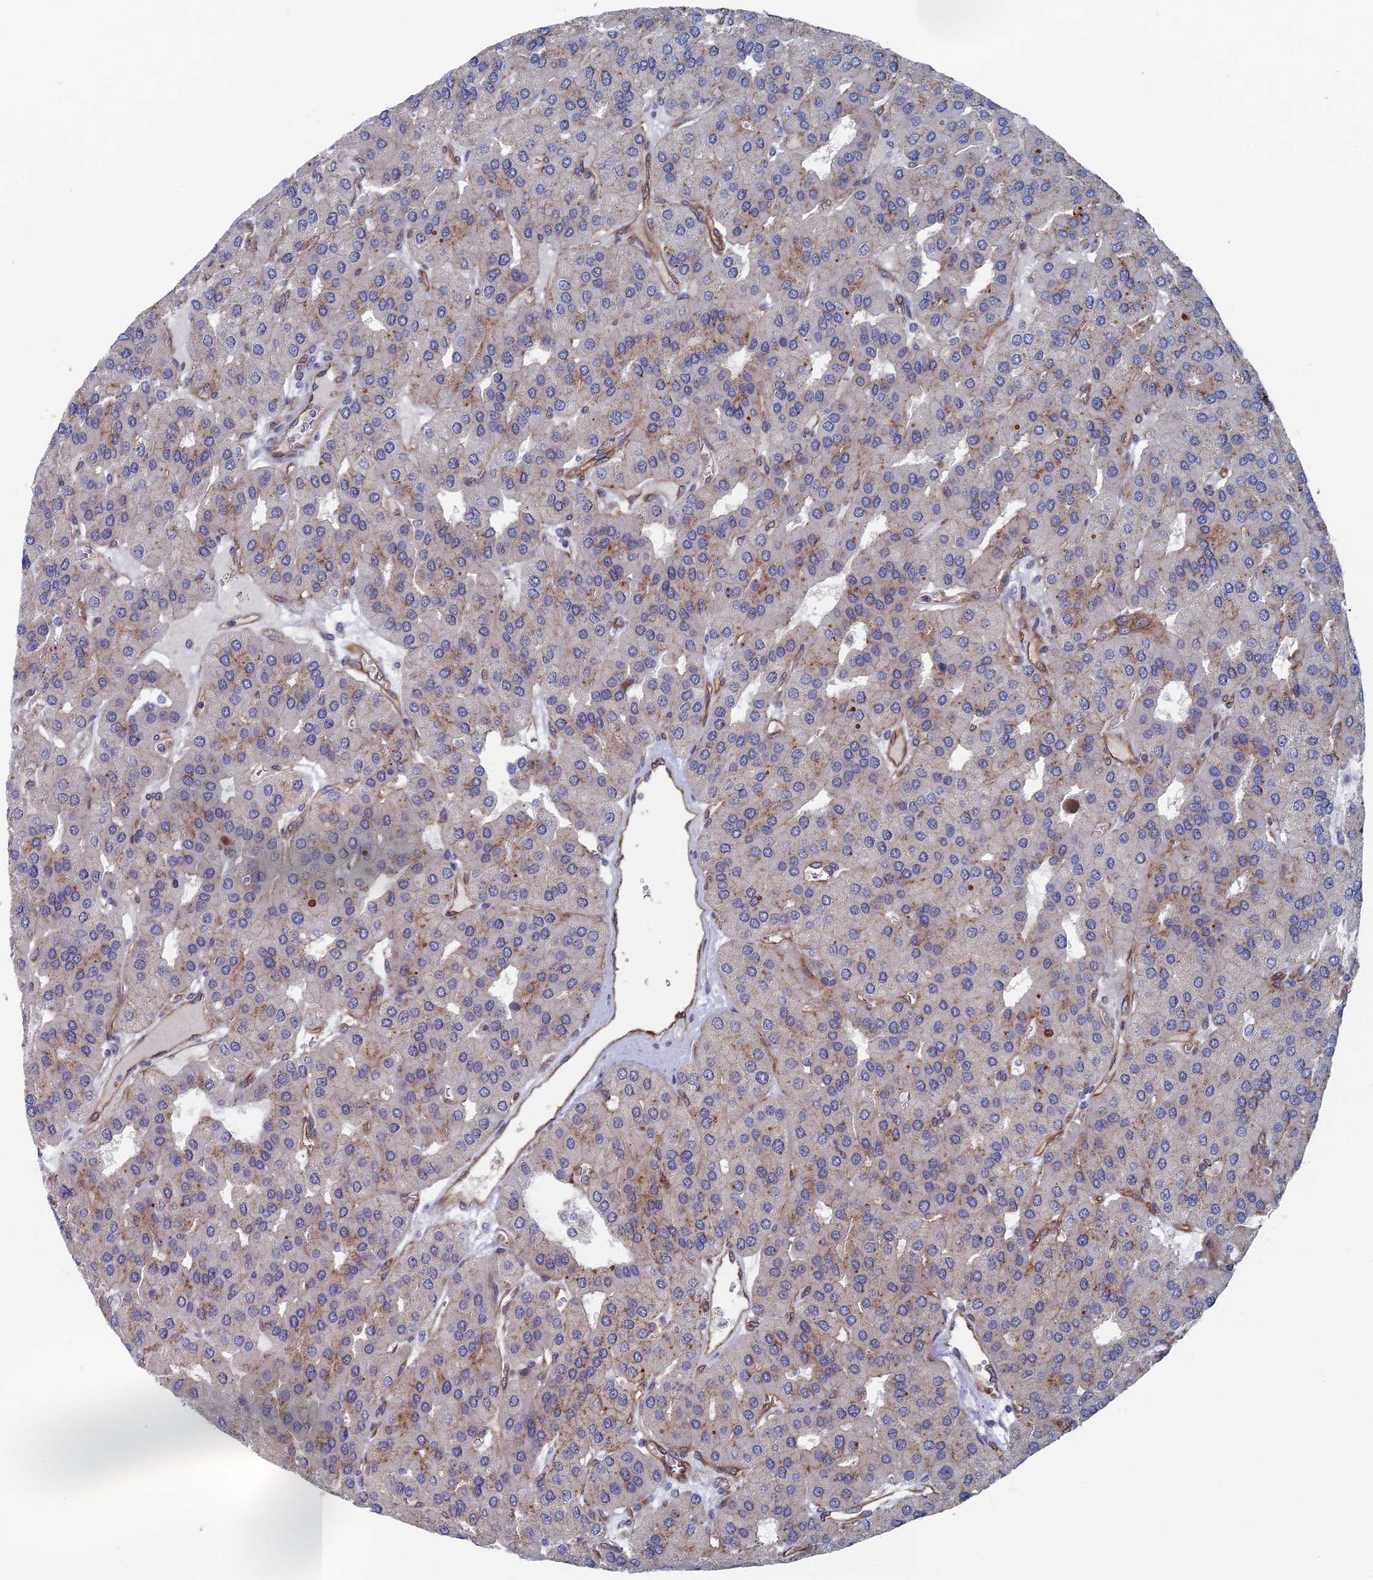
{"staining": {"intensity": "moderate", "quantity": "<25%", "location": "cytoplasmic/membranous"}, "tissue": "parathyroid gland", "cell_type": "Glandular cells", "image_type": "normal", "snomed": [{"axis": "morphology", "description": "Normal tissue, NOS"}, {"axis": "morphology", "description": "Adenoma, NOS"}, {"axis": "topography", "description": "Parathyroid gland"}], "caption": "Moderate cytoplasmic/membranous protein positivity is present in about <25% of glandular cells in parathyroid gland.", "gene": "ARAP3", "patient": {"sex": "female", "age": 86}}